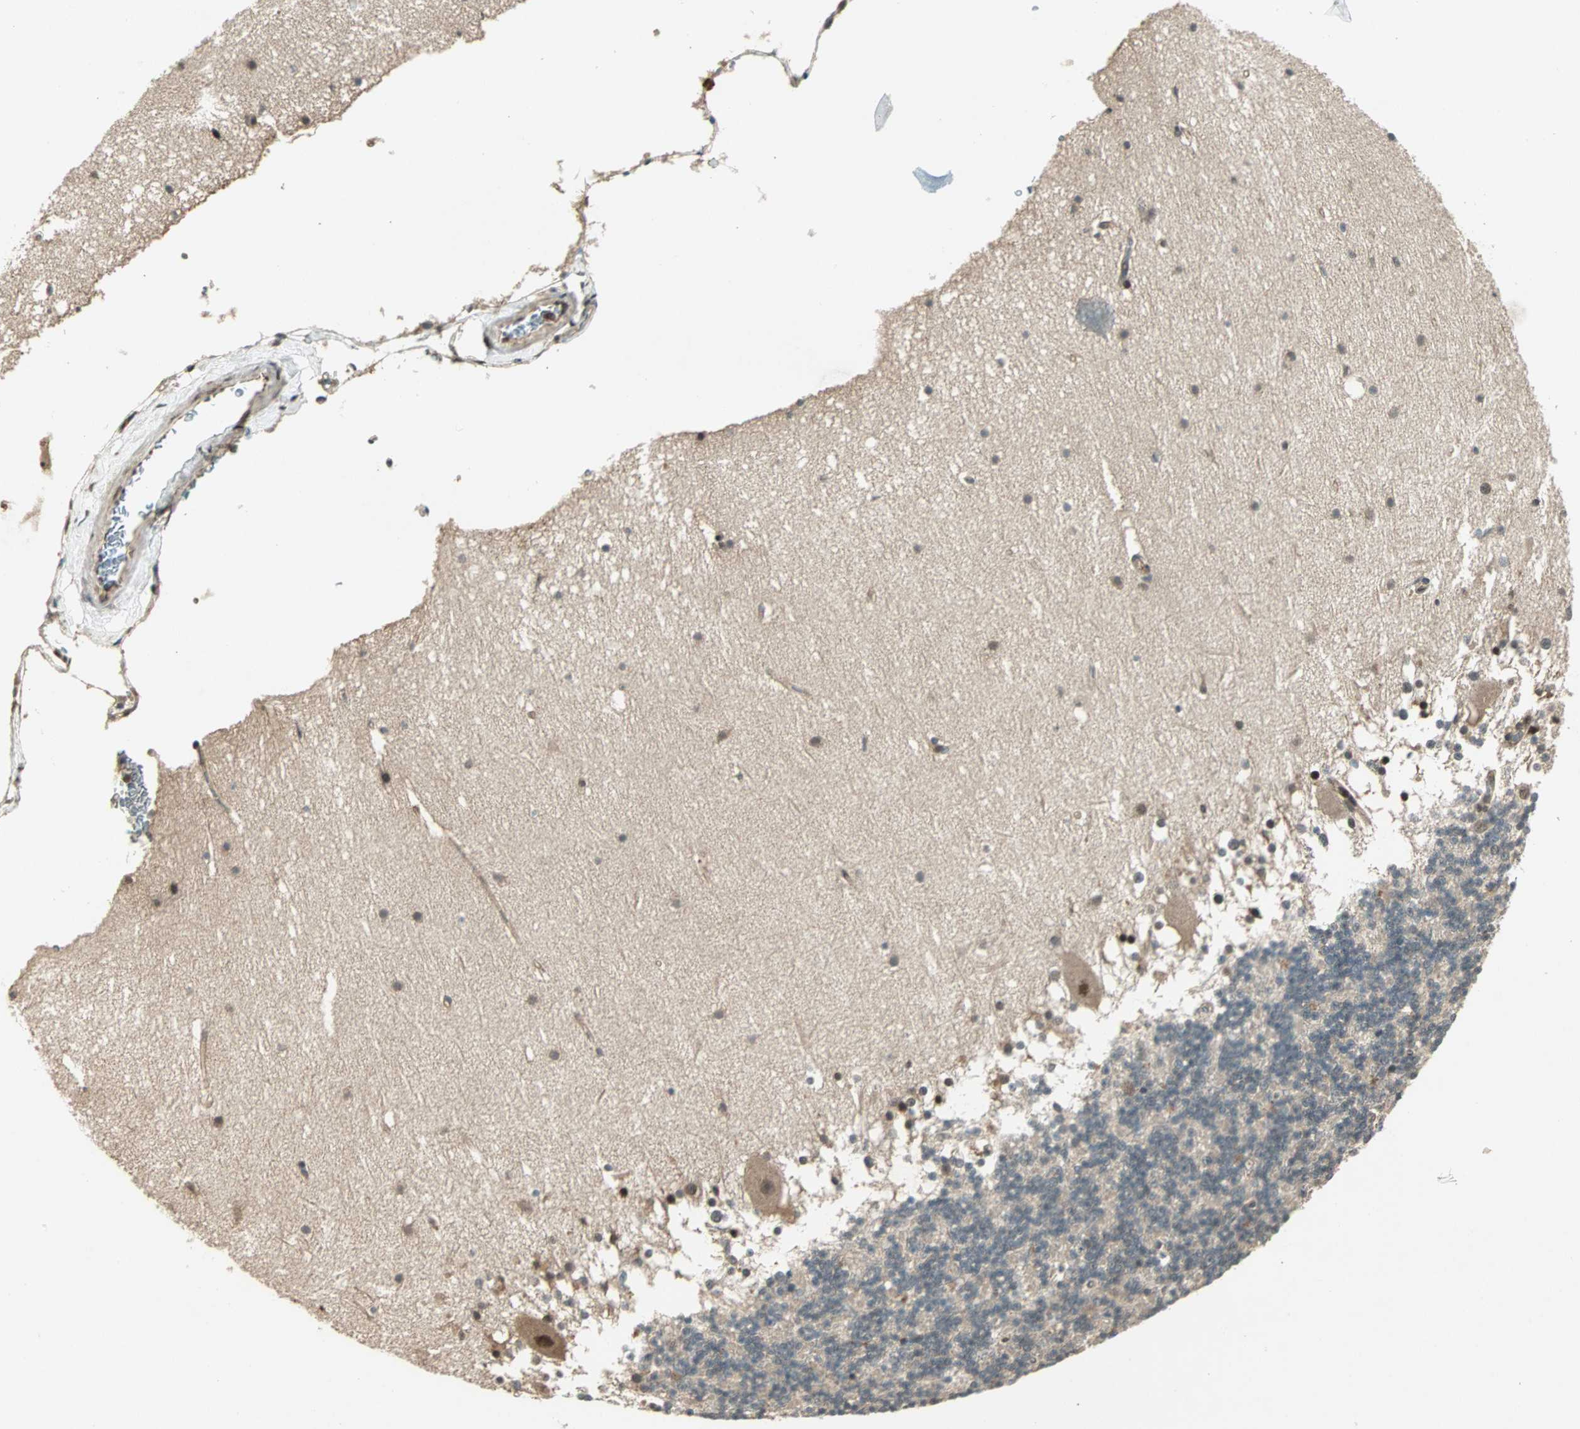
{"staining": {"intensity": "negative", "quantity": "none", "location": "none"}, "tissue": "cerebellum", "cell_type": "Cells in granular layer", "image_type": "normal", "snomed": [{"axis": "morphology", "description": "Normal tissue, NOS"}, {"axis": "topography", "description": "Cerebellum"}], "caption": "Cells in granular layer show no significant protein expression in benign cerebellum. (Stains: DAB IHC with hematoxylin counter stain, Microscopy: brightfield microscopy at high magnification).", "gene": "ZNF701", "patient": {"sex": "female", "age": 19}}